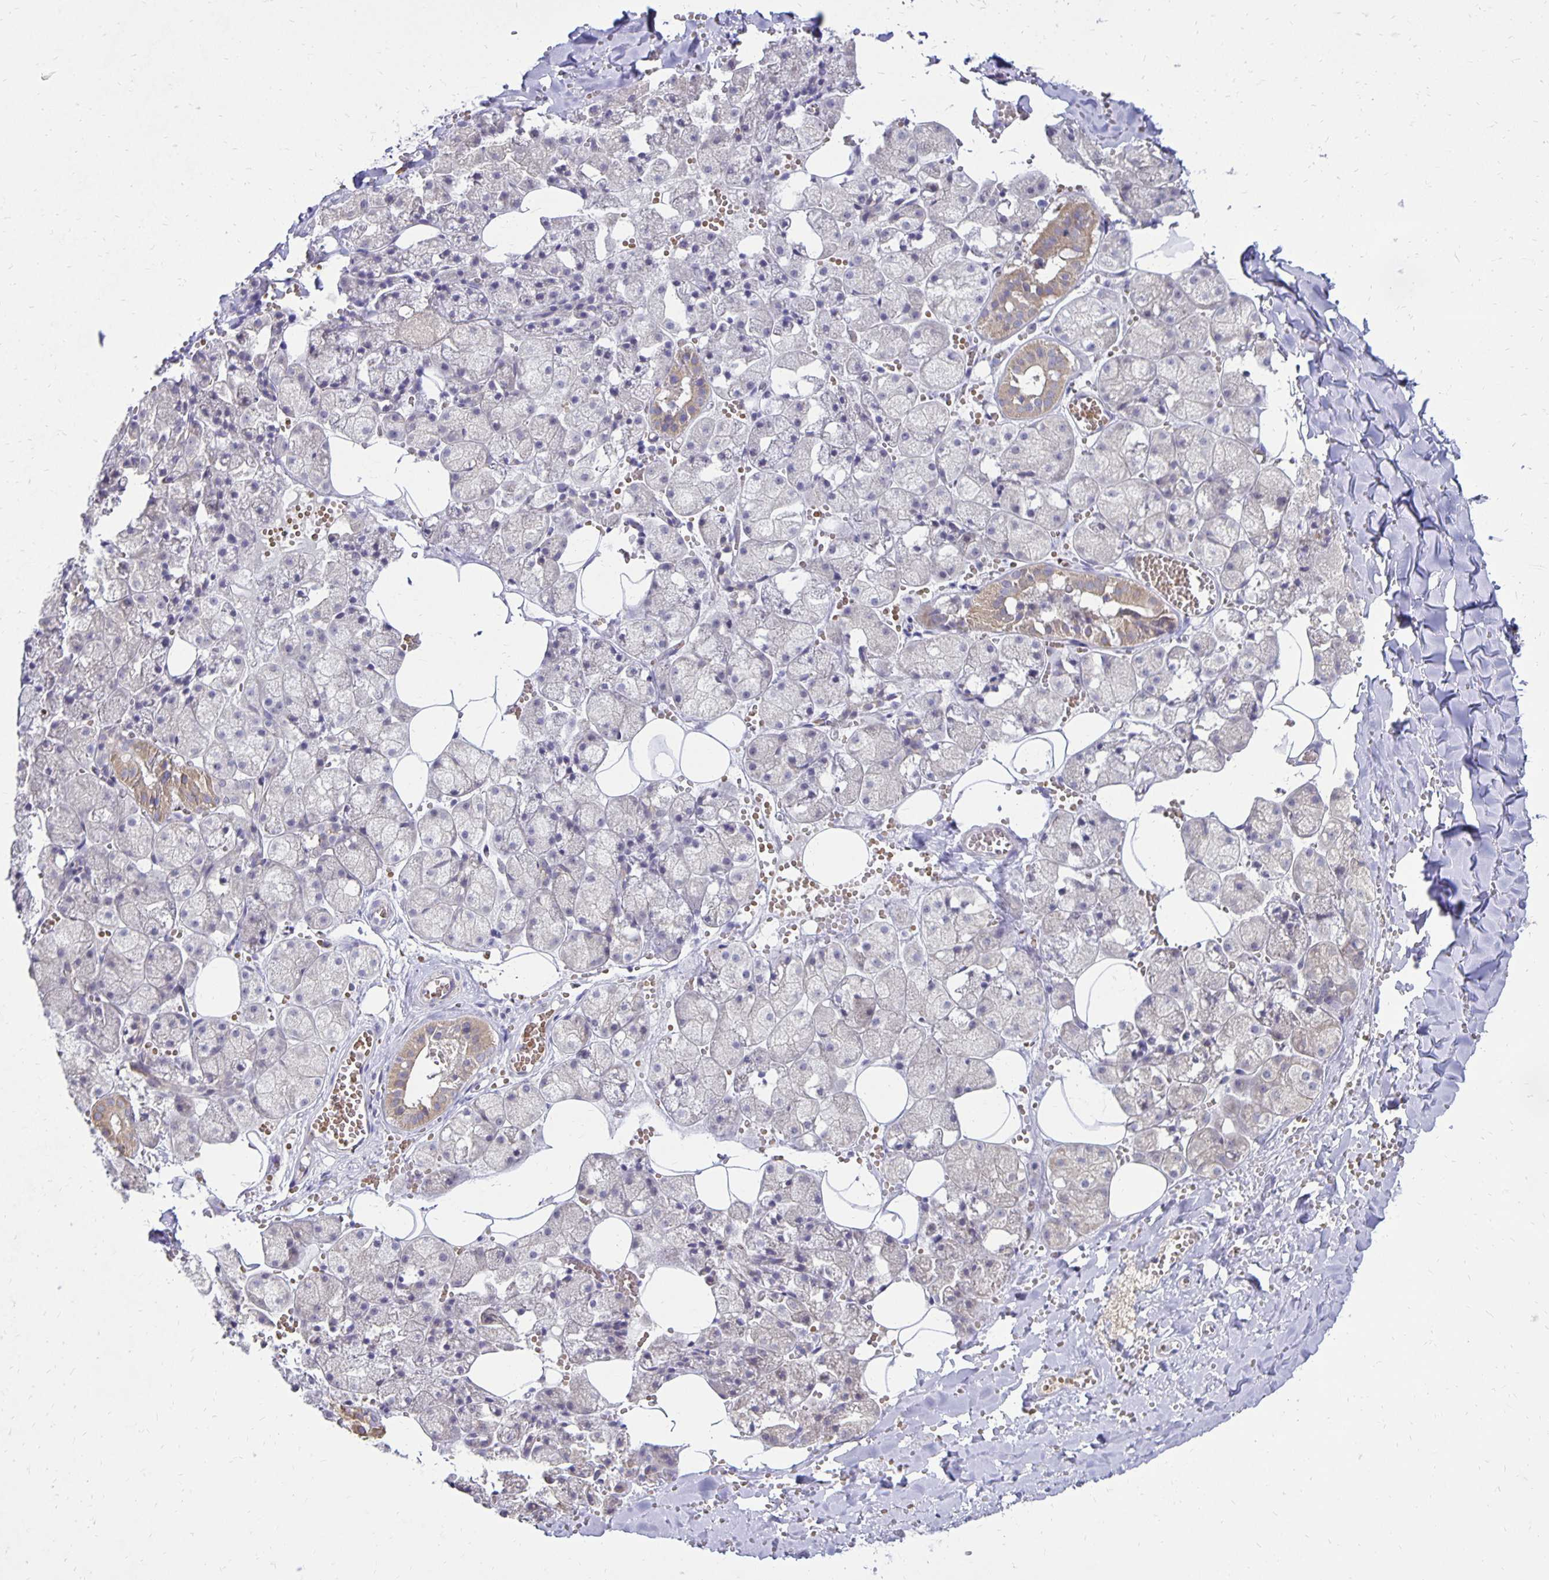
{"staining": {"intensity": "moderate", "quantity": "<25%", "location": "cytoplasmic/membranous"}, "tissue": "salivary gland", "cell_type": "Glandular cells", "image_type": "normal", "snomed": [{"axis": "morphology", "description": "Normal tissue, NOS"}, {"axis": "topography", "description": "Salivary gland"}, {"axis": "topography", "description": "Peripheral nerve tissue"}], "caption": "Immunohistochemical staining of benign human salivary gland exhibits low levels of moderate cytoplasmic/membranous positivity in about <25% of glandular cells.", "gene": "FN3K", "patient": {"sex": "male", "age": 38}}